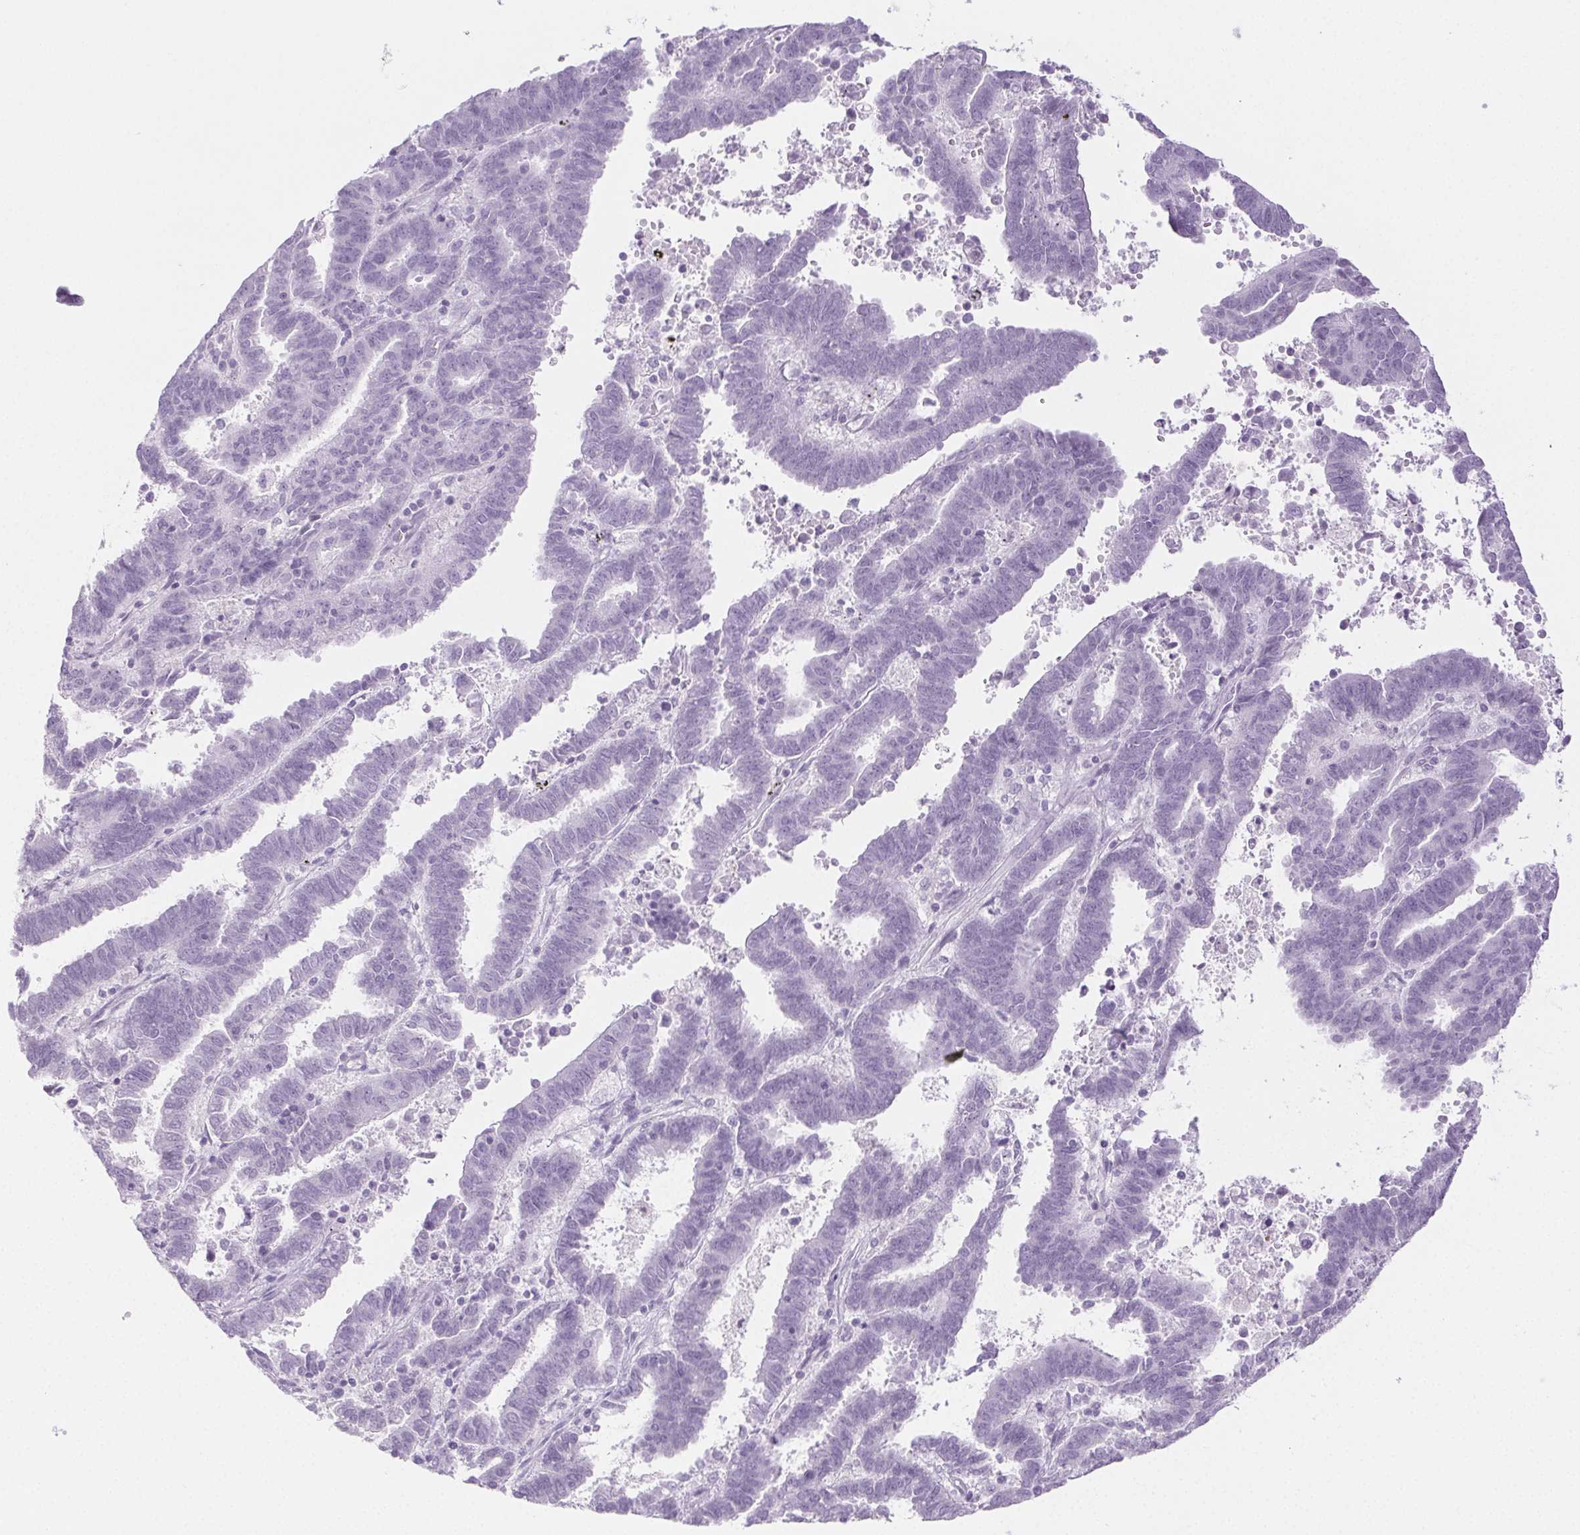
{"staining": {"intensity": "negative", "quantity": "none", "location": "none"}, "tissue": "endometrial cancer", "cell_type": "Tumor cells", "image_type": "cancer", "snomed": [{"axis": "morphology", "description": "Adenocarcinoma, NOS"}, {"axis": "topography", "description": "Uterus"}], "caption": "A histopathology image of human endometrial adenocarcinoma is negative for staining in tumor cells.", "gene": "PI3", "patient": {"sex": "female", "age": 83}}